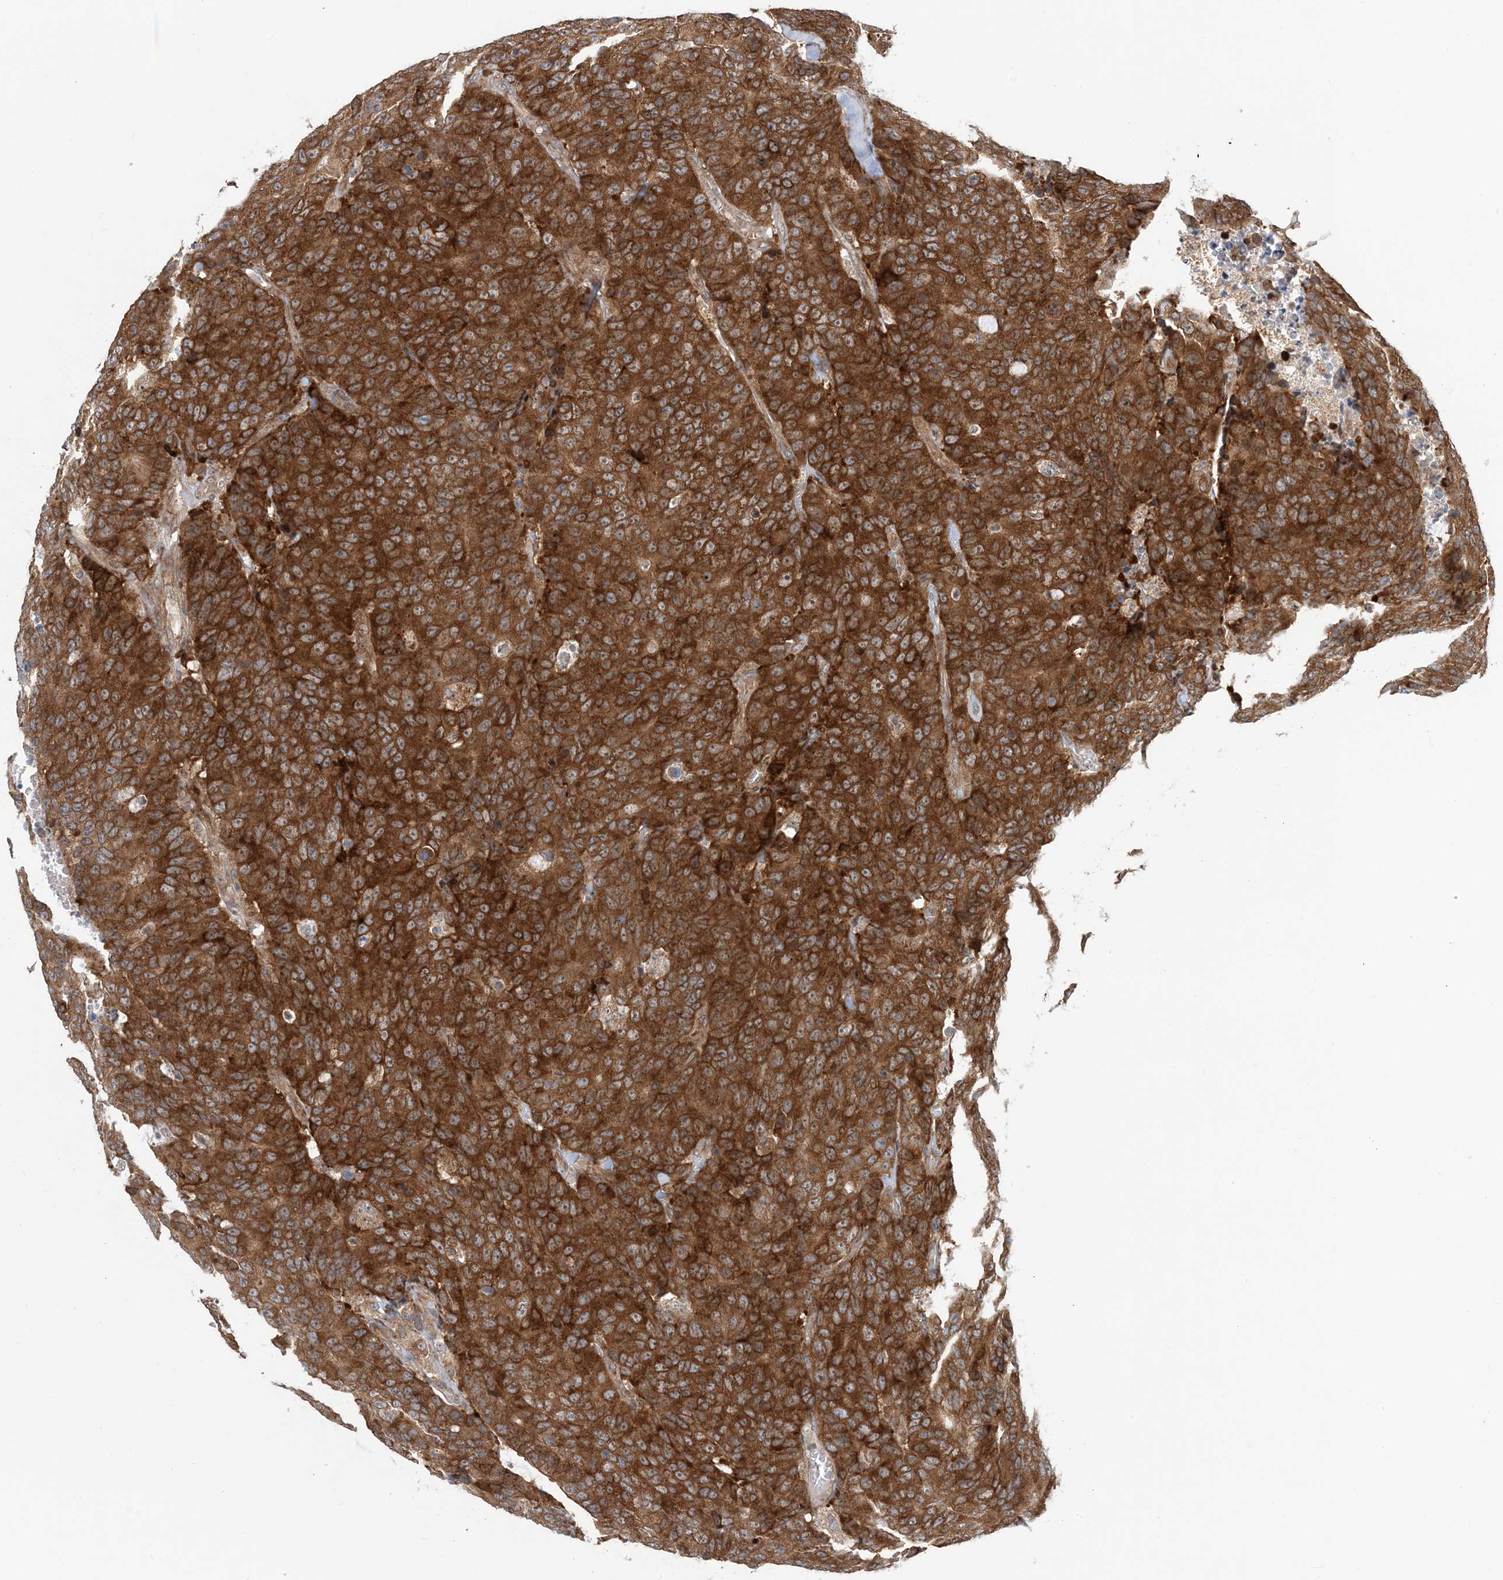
{"staining": {"intensity": "strong", "quantity": ">75%", "location": "cytoplasmic/membranous"}, "tissue": "colorectal cancer", "cell_type": "Tumor cells", "image_type": "cancer", "snomed": [{"axis": "morphology", "description": "Adenocarcinoma, NOS"}, {"axis": "topography", "description": "Colon"}], "caption": "Immunohistochemical staining of human colorectal cancer shows high levels of strong cytoplasmic/membranous protein expression in about >75% of tumor cells. (DAB IHC with brightfield microscopy, high magnification).", "gene": "ATP13A2", "patient": {"sex": "female", "age": 86}}